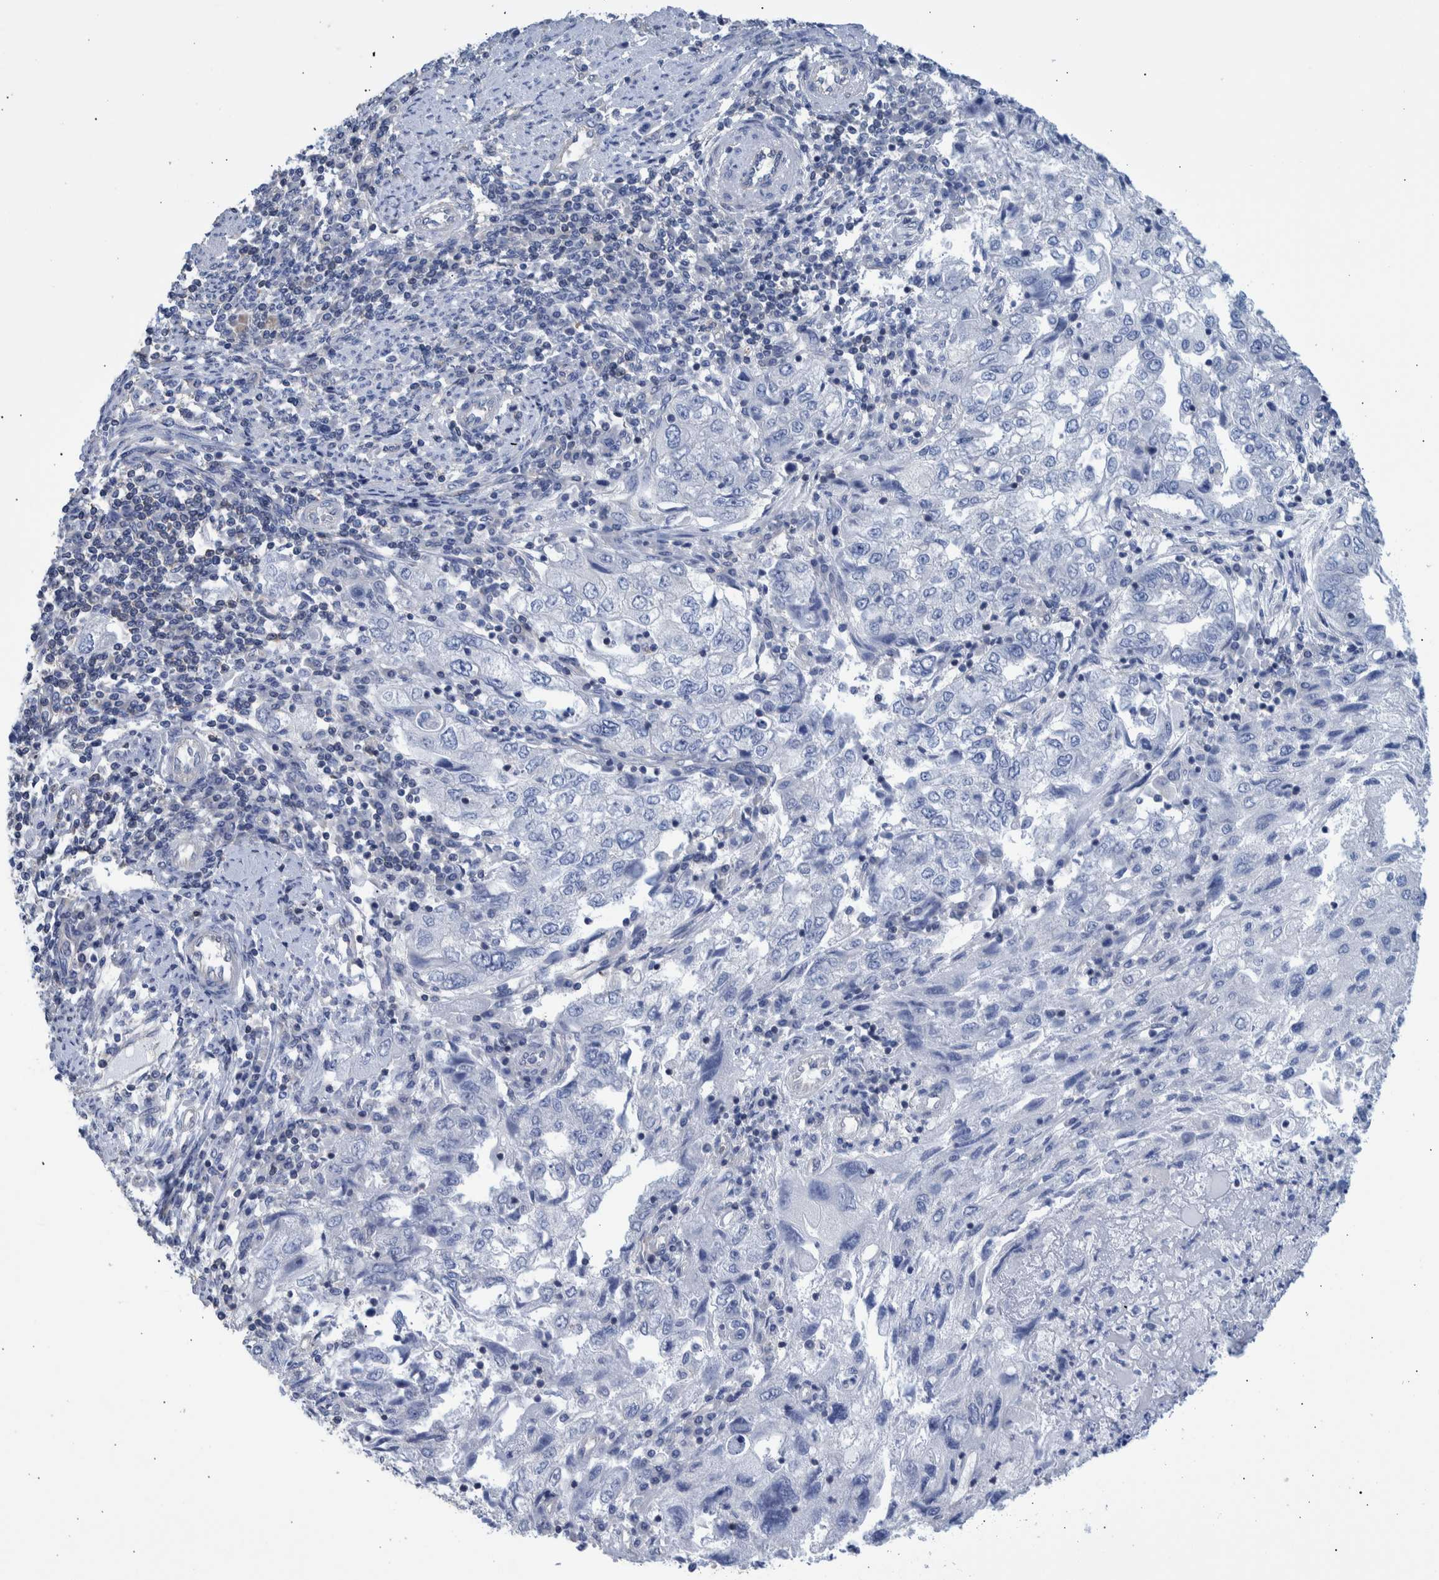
{"staining": {"intensity": "negative", "quantity": "none", "location": "none"}, "tissue": "endometrial cancer", "cell_type": "Tumor cells", "image_type": "cancer", "snomed": [{"axis": "morphology", "description": "Adenocarcinoma, NOS"}, {"axis": "topography", "description": "Endometrium"}], "caption": "The micrograph exhibits no significant positivity in tumor cells of adenocarcinoma (endometrial). (DAB (3,3'-diaminobenzidine) immunohistochemistry visualized using brightfield microscopy, high magnification).", "gene": "PPP3CC", "patient": {"sex": "female", "age": 49}}